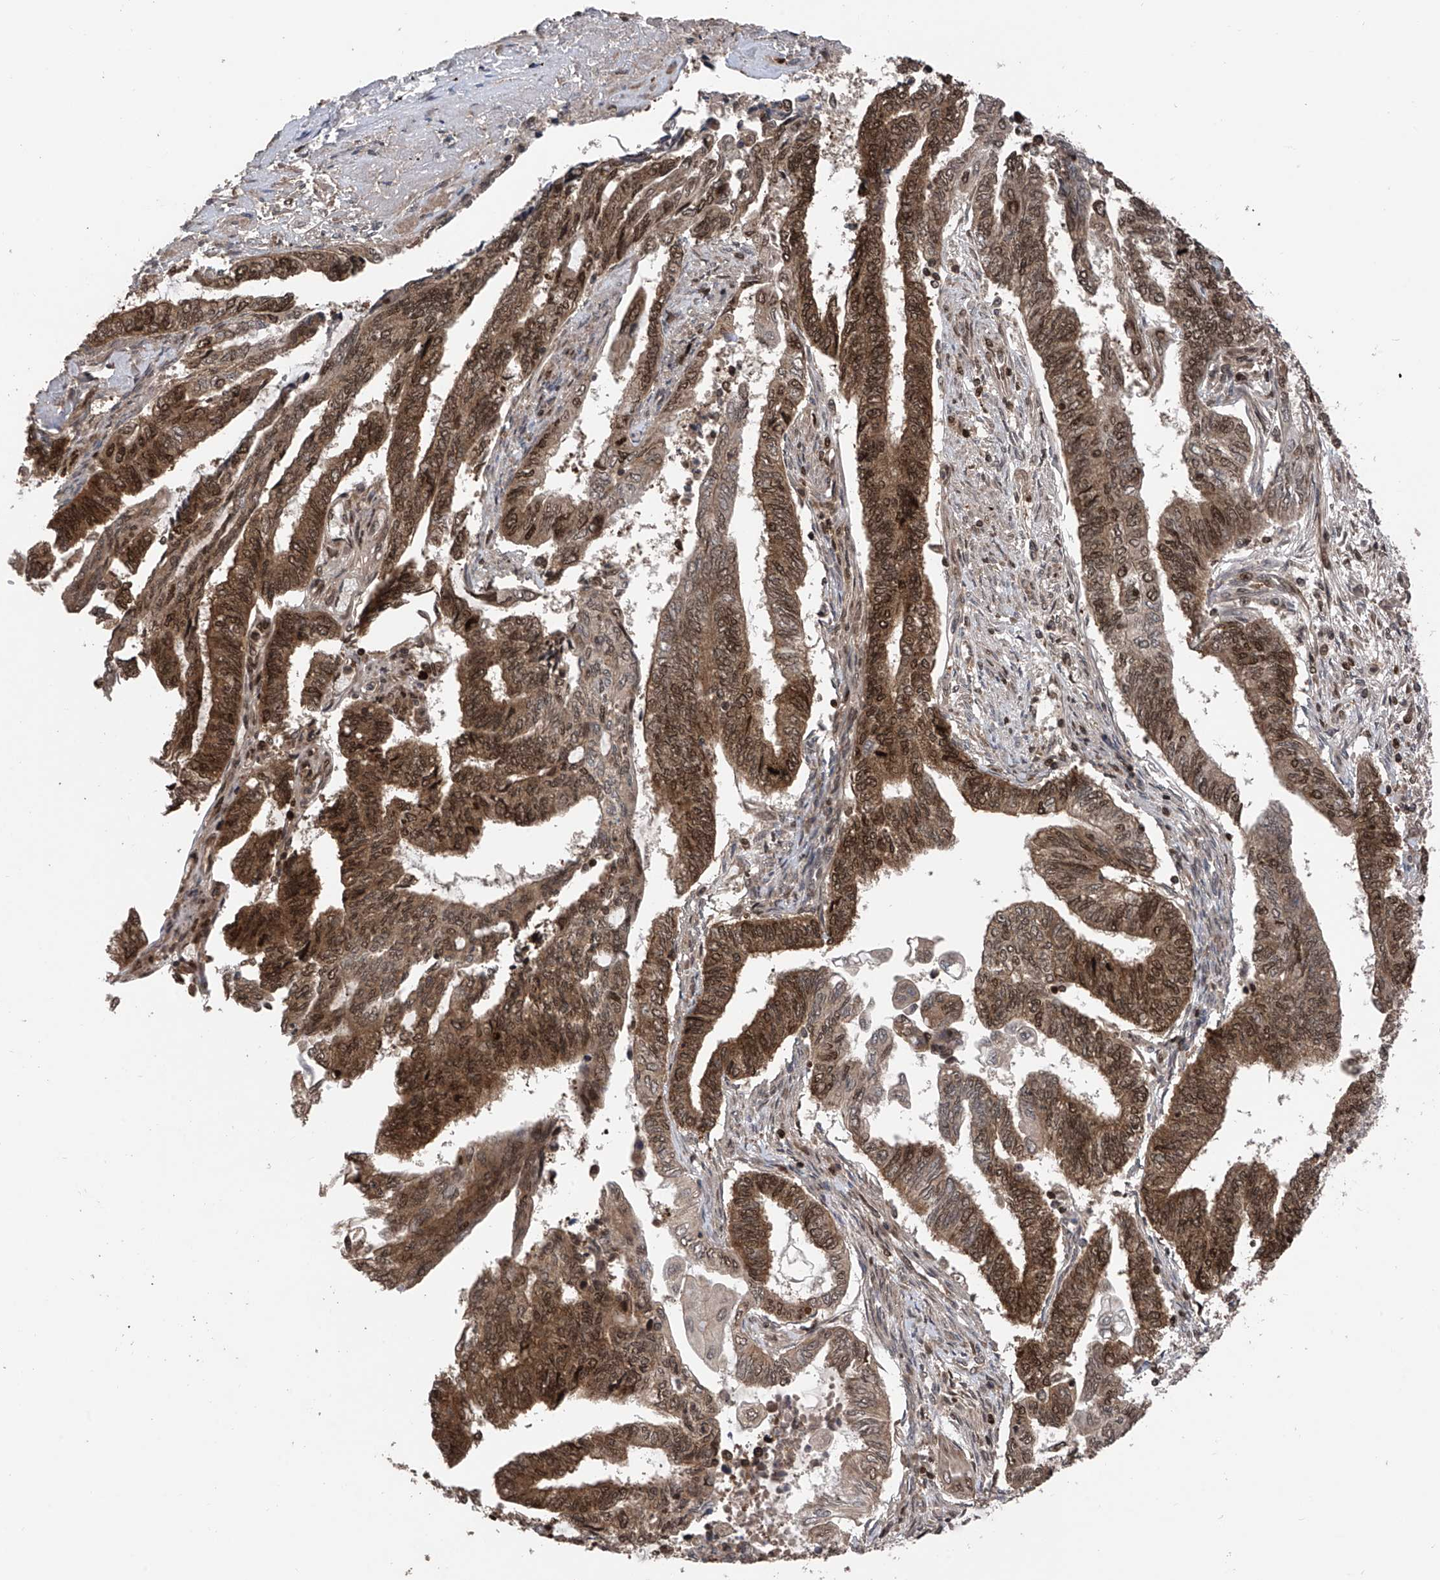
{"staining": {"intensity": "moderate", "quantity": ">75%", "location": "cytoplasmic/membranous,nuclear"}, "tissue": "endometrial cancer", "cell_type": "Tumor cells", "image_type": "cancer", "snomed": [{"axis": "morphology", "description": "Adenocarcinoma, NOS"}, {"axis": "topography", "description": "Uterus"}, {"axis": "topography", "description": "Endometrium"}], "caption": "Endometrial adenocarcinoma stained for a protein demonstrates moderate cytoplasmic/membranous and nuclear positivity in tumor cells.", "gene": "DNAJC9", "patient": {"sex": "female", "age": 70}}